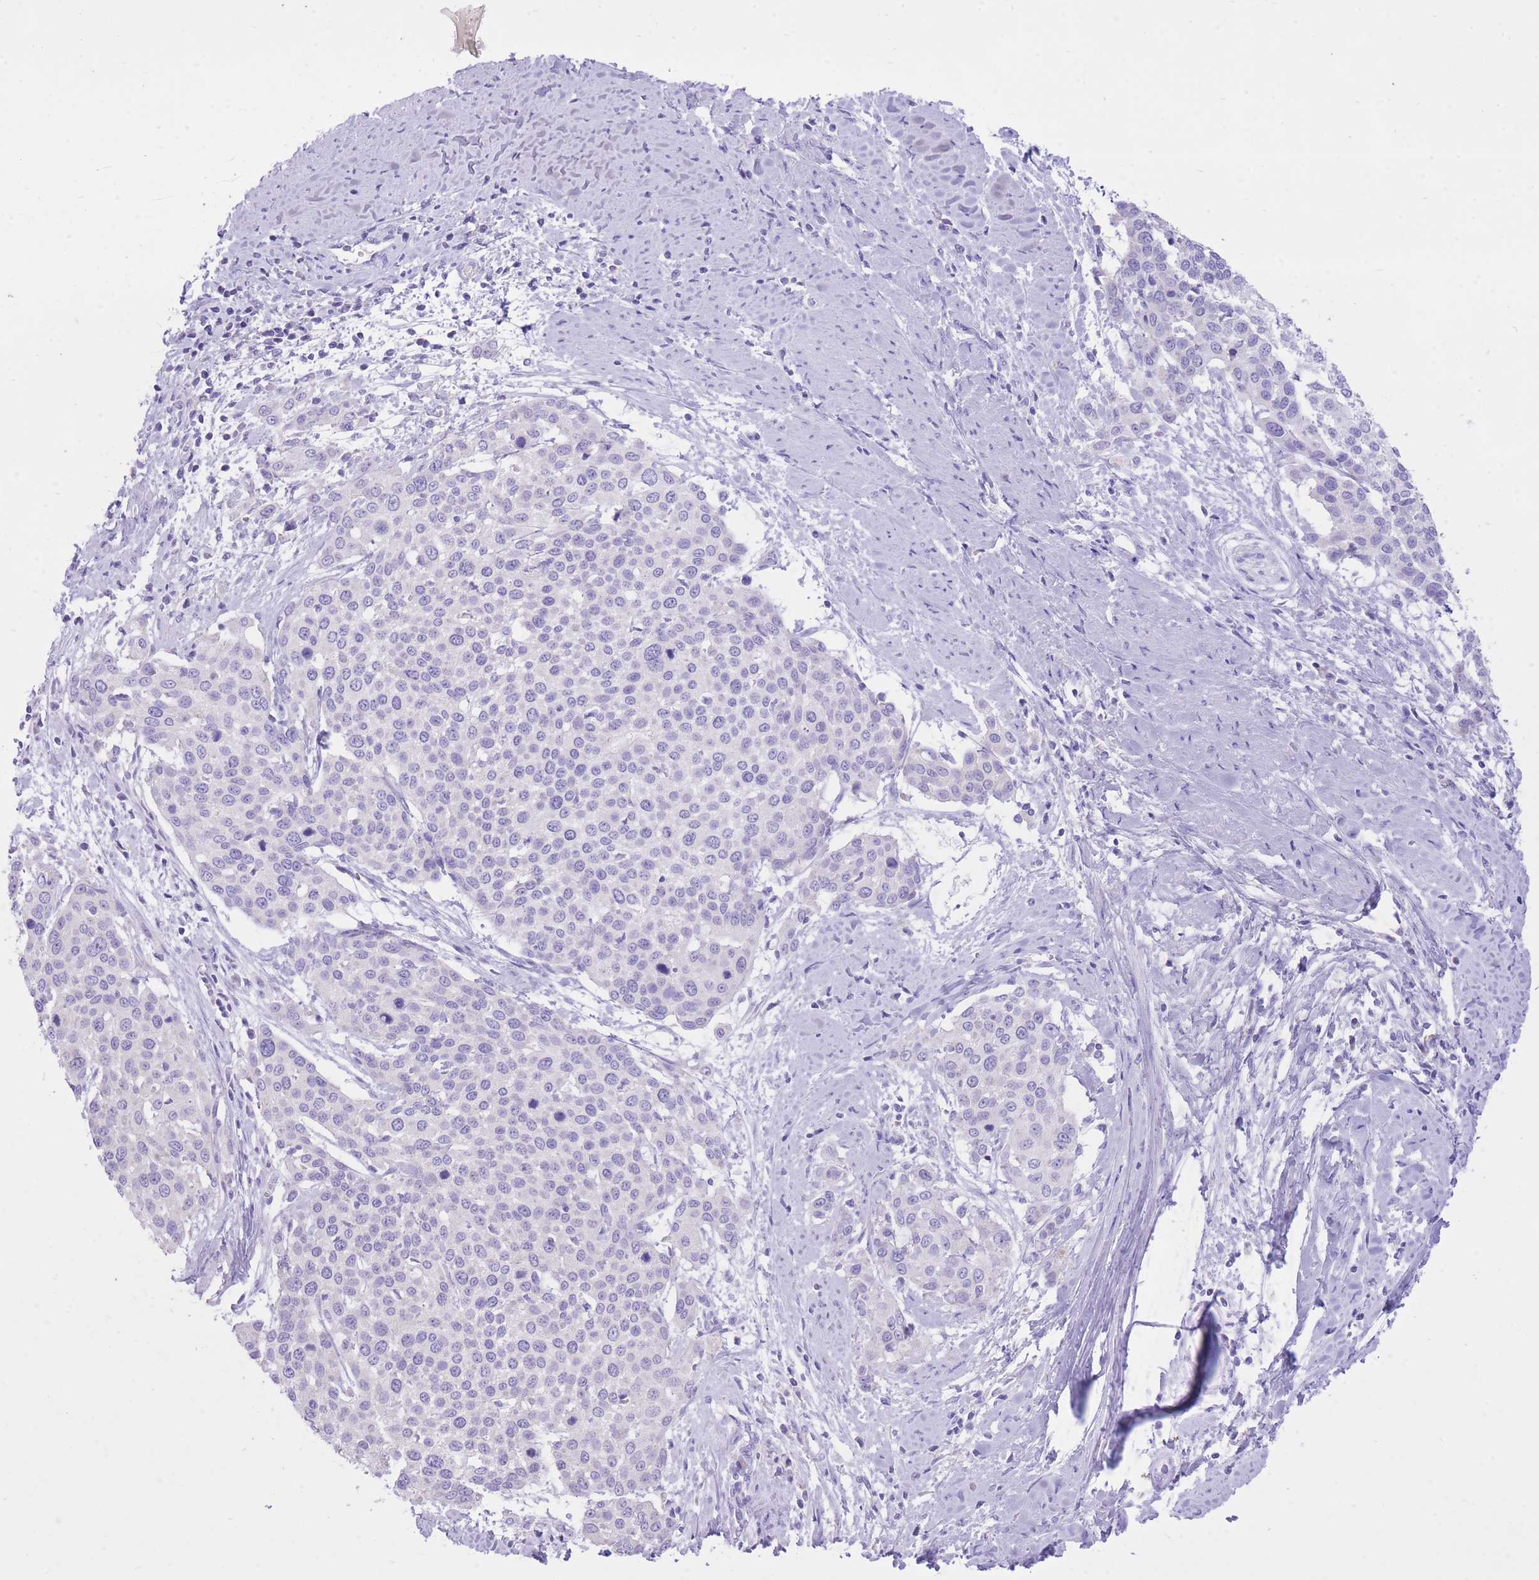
{"staining": {"intensity": "negative", "quantity": "none", "location": "none"}, "tissue": "cervical cancer", "cell_type": "Tumor cells", "image_type": "cancer", "snomed": [{"axis": "morphology", "description": "Squamous cell carcinoma, NOS"}, {"axis": "topography", "description": "Cervix"}], "caption": "Photomicrograph shows no protein positivity in tumor cells of squamous cell carcinoma (cervical) tissue.", "gene": "SLC4A4", "patient": {"sex": "female", "age": 44}}